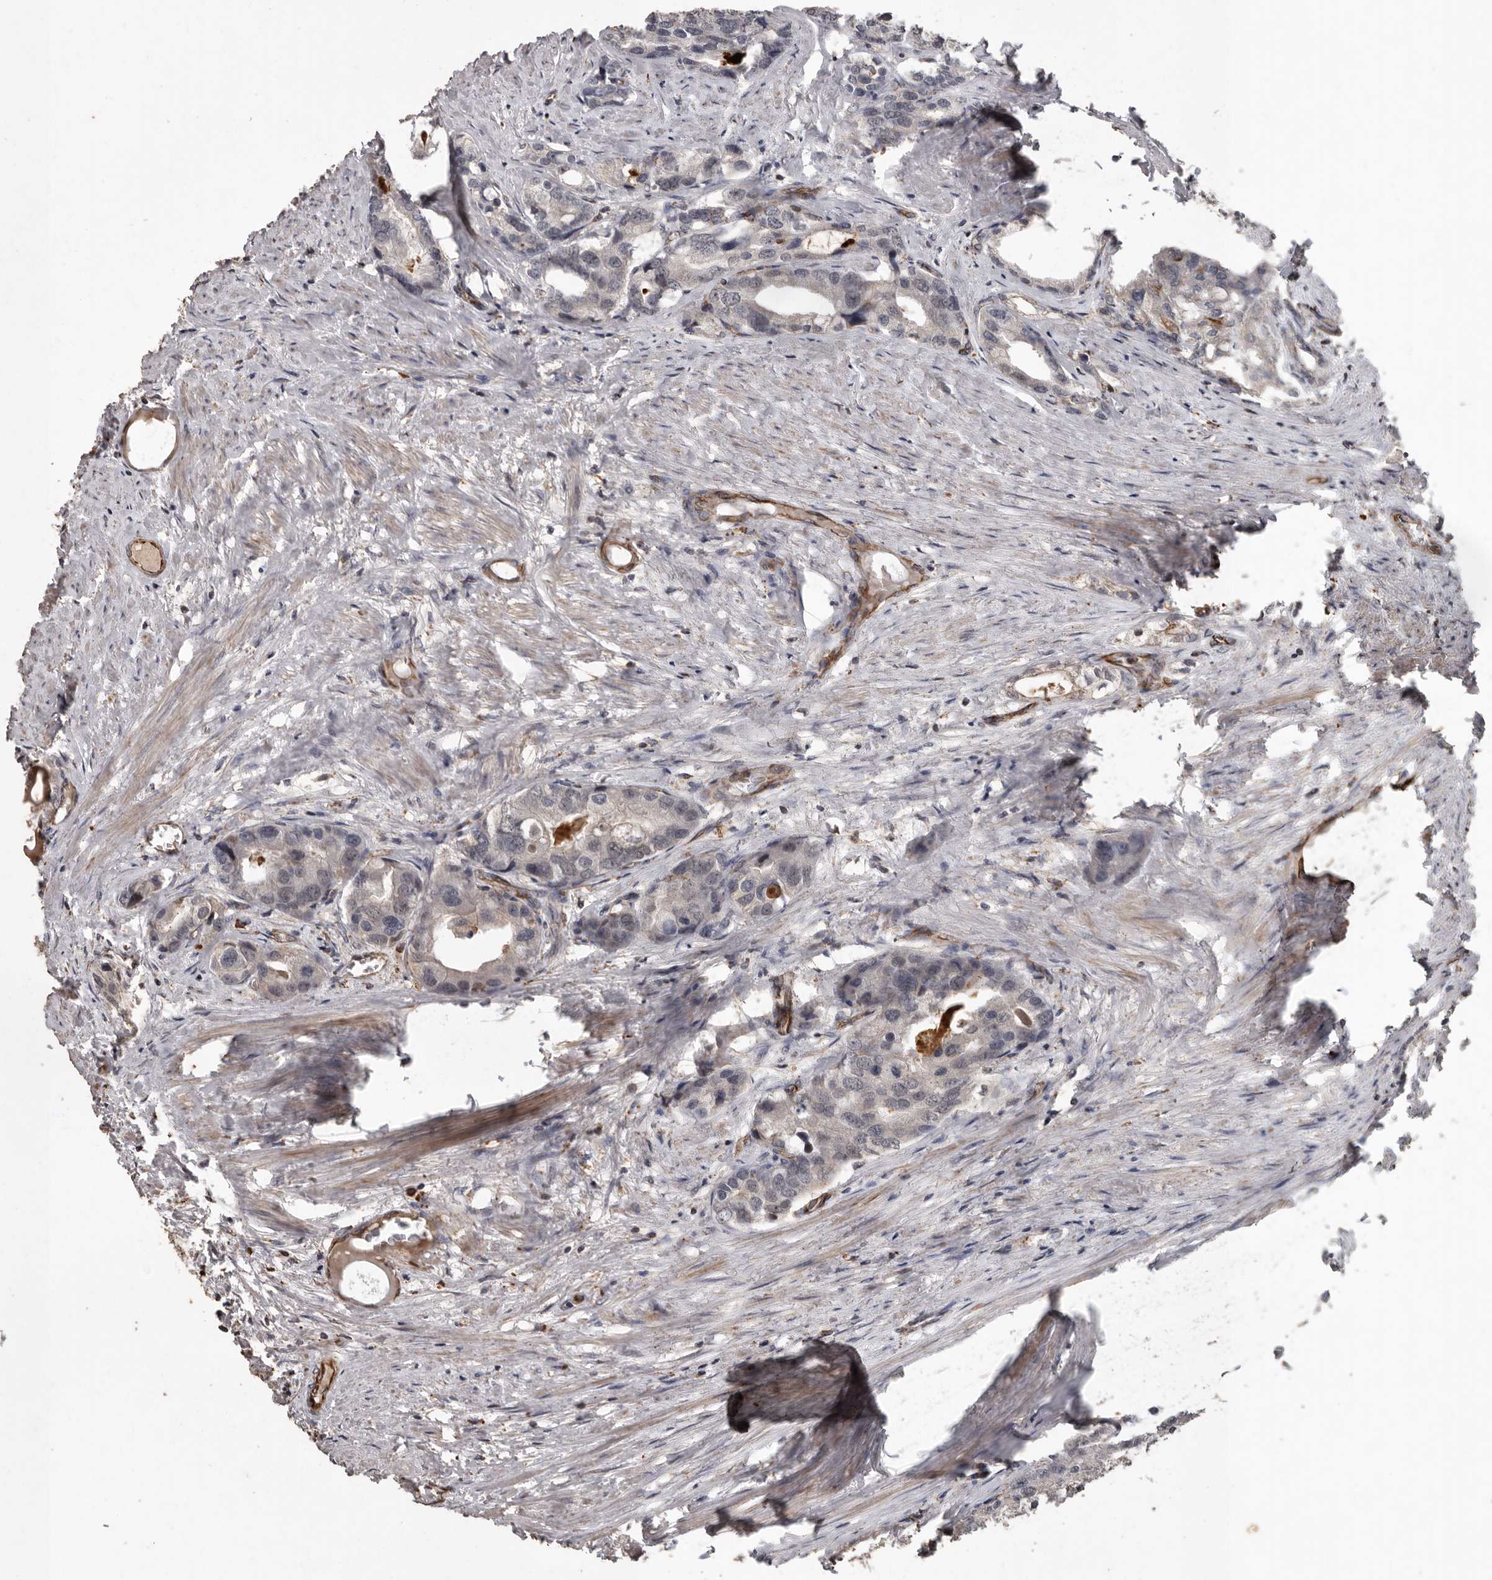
{"staining": {"intensity": "negative", "quantity": "none", "location": "none"}, "tissue": "prostate cancer", "cell_type": "Tumor cells", "image_type": "cancer", "snomed": [{"axis": "morphology", "description": "Adenocarcinoma, High grade"}, {"axis": "topography", "description": "Prostate"}], "caption": "A histopathology image of human prostate high-grade adenocarcinoma is negative for staining in tumor cells.", "gene": "BRAT1", "patient": {"sex": "male", "age": 50}}